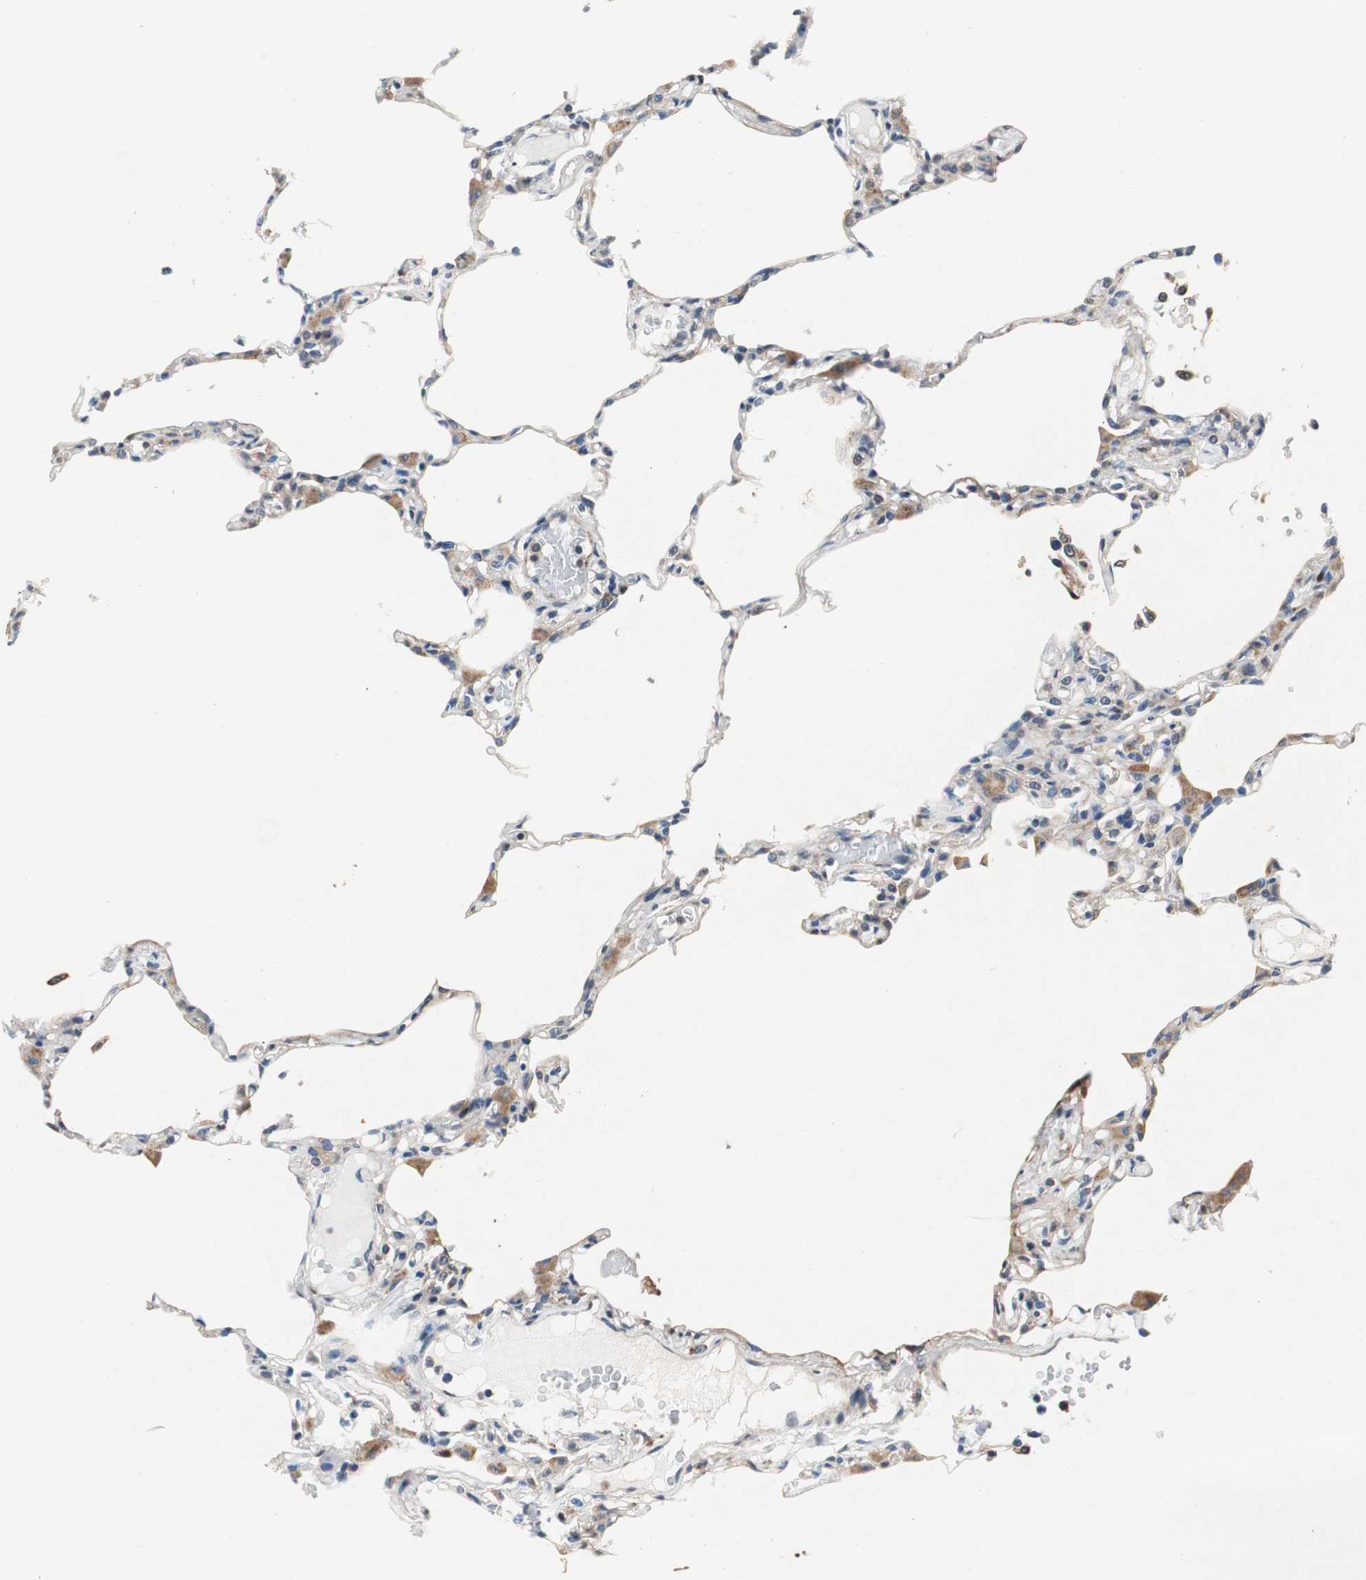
{"staining": {"intensity": "weak", "quantity": "25%-75%", "location": "cytoplasmic/membranous"}, "tissue": "lung", "cell_type": "Alveolar cells", "image_type": "normal", "snomed": [{"axis": "morphology", "description": "Normal tissue, NOS"}, {"axis": "topography", "description": "Lung"}], "caption": "Immunohistochemistry (IHC) histopathology image of unremarkable lung stained for a protein (brown), which demonstrates low levels of weak cytoplasmic/membranous positivity in about 25%-75% of alveolar cells.", "gene": "RPL35", "patient": {"sex": "female", "age": 49}}